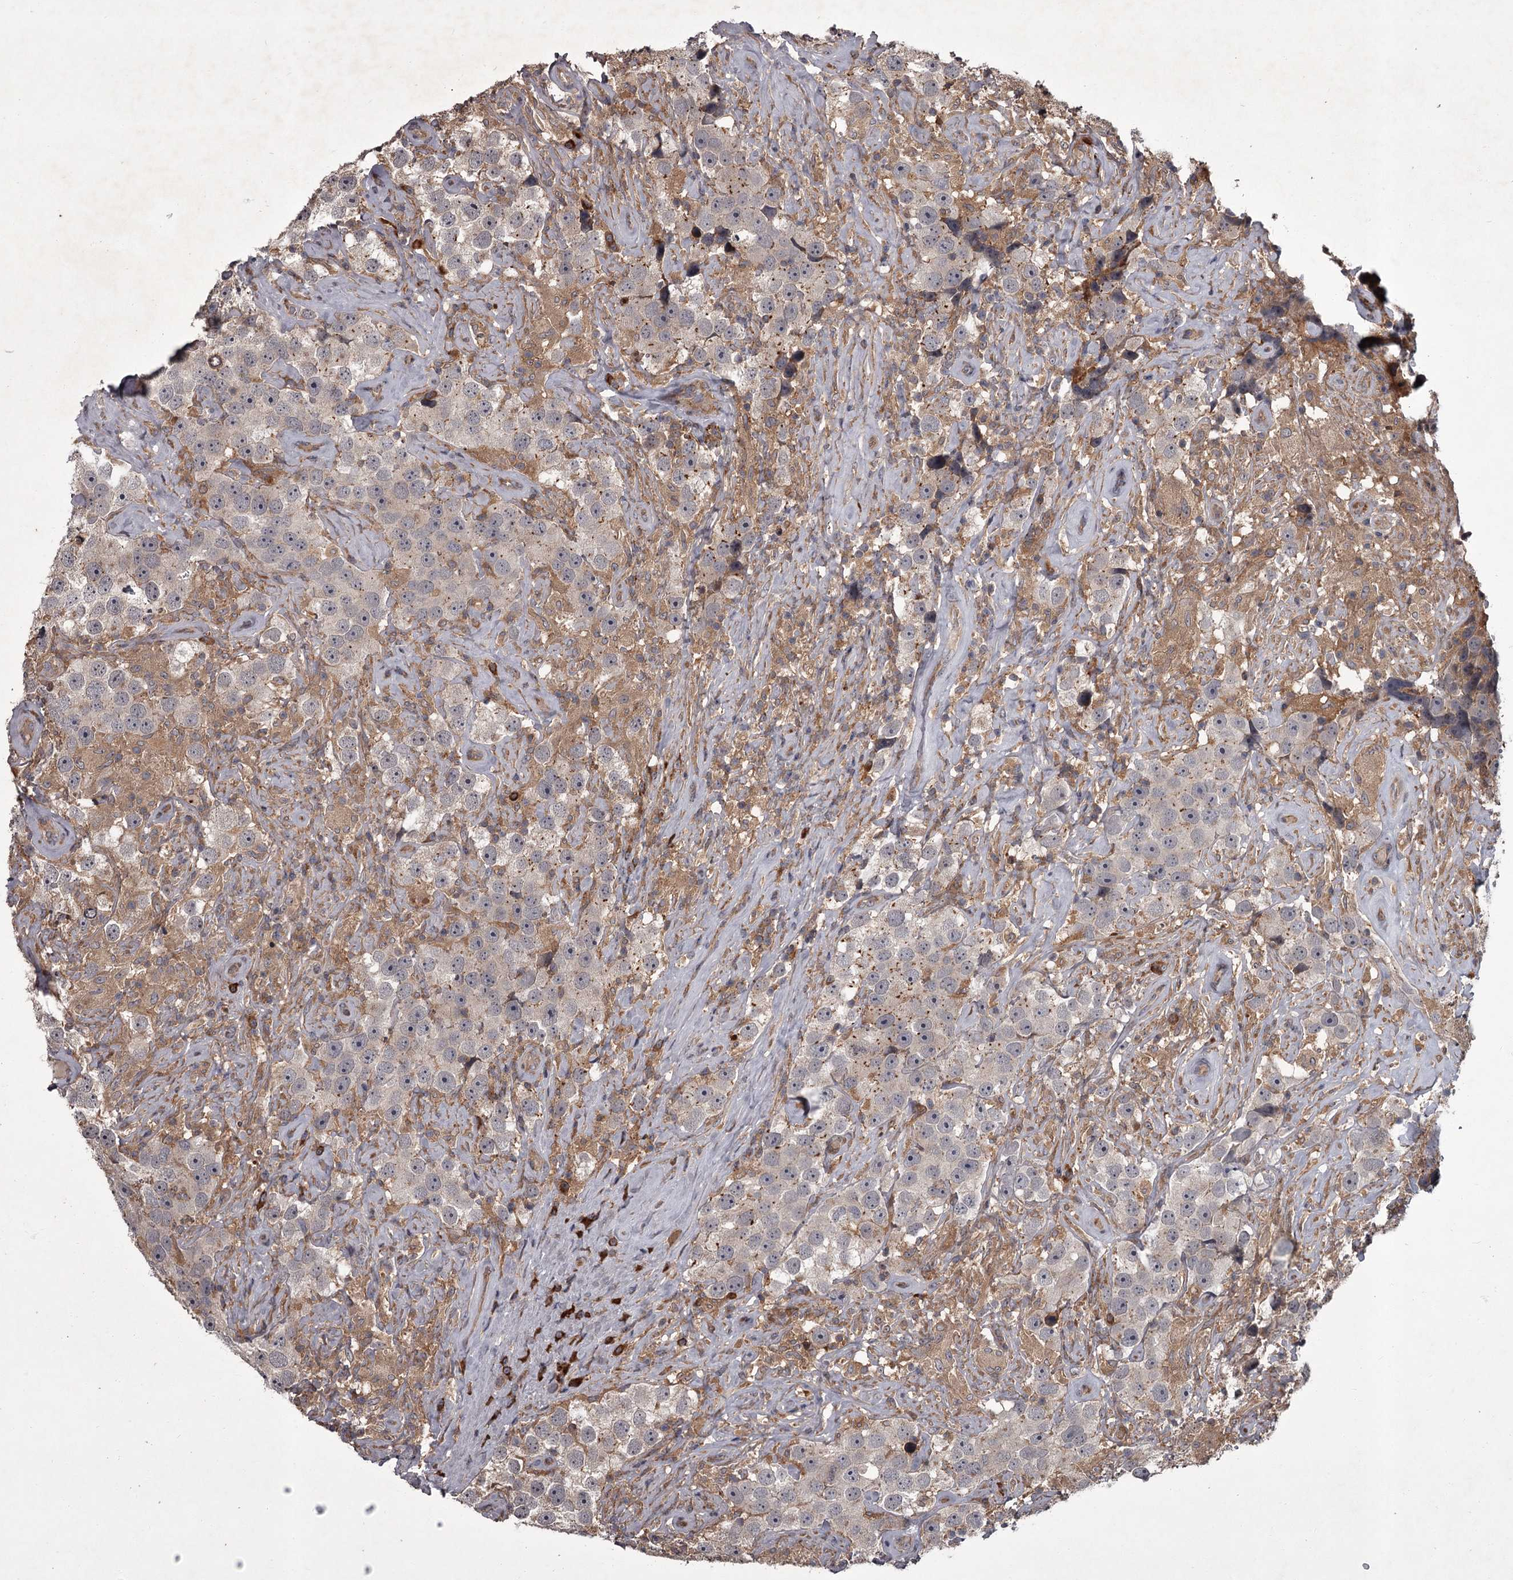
{"staining": {"intensity": "negative", "quantity": "none", "location": "none"}, "tissue": "testis cancer", "cell_type": "Tumor cells", "image_type": "cancer", "snomed": [{"axis": "morphology", "description": "Seminoma, NOS"}, {"axis": "topography", "description": "Testis"}], "caption": "This is an IHC photomicrograph of human seminoma (testis). There is no expression in tumor cells.", "gene": "UNC93B1", "patient": {"sex": "male", "age": 49}}